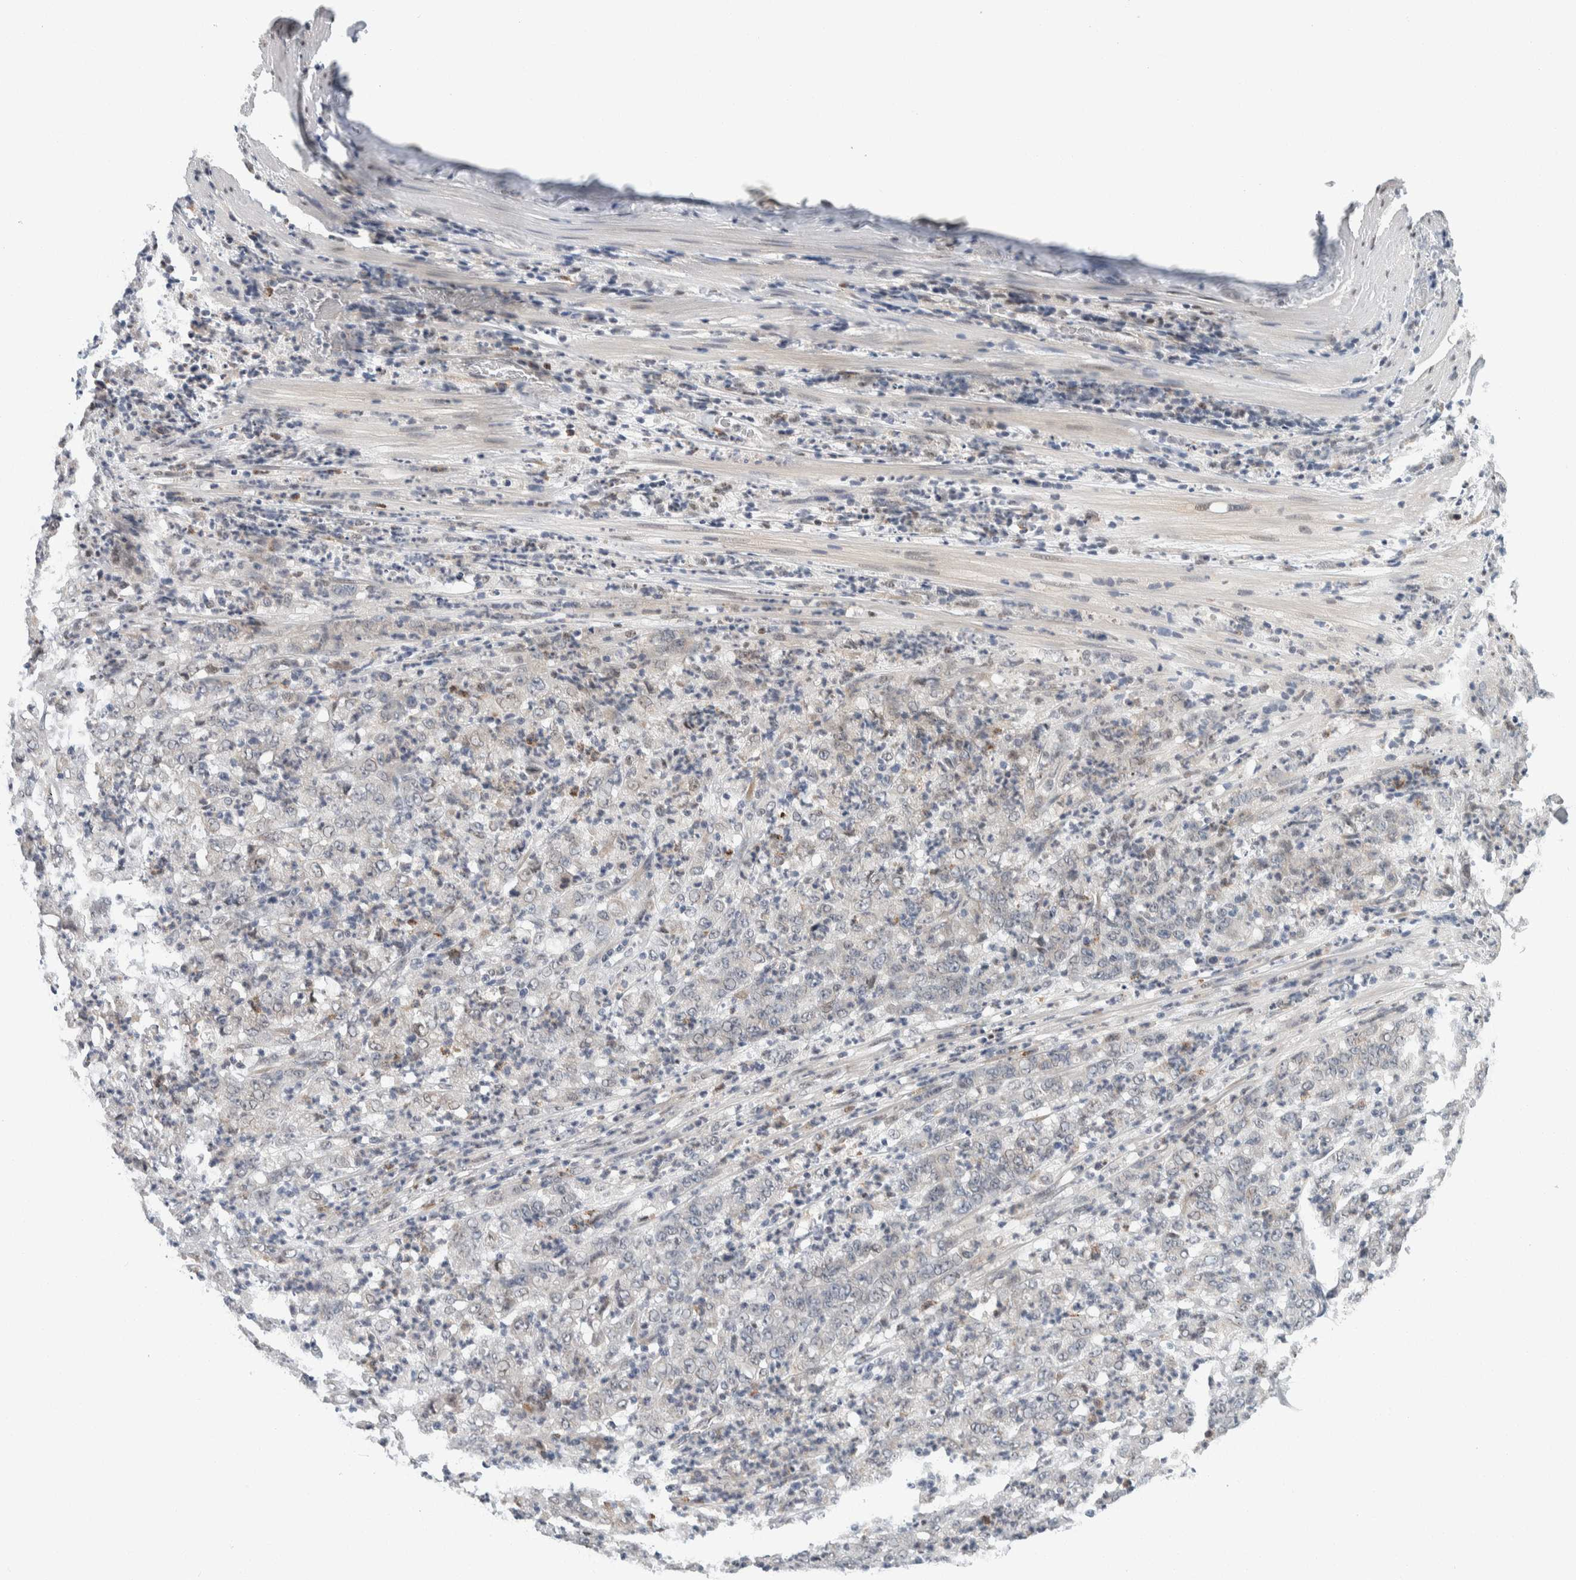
{"staining": {"intensity": "negative", "quantity": "none", "location": "none"}, "tissue": "stomach cancer", "cell_type": "Tumor cells", "image_type": "cancer", "snomed": [{"axis": "morphology", "description": "Adenocarcinoma, NOS"}, {"axis": "topography", "description": "Stomach, lower"}], "caption": "Immunohistochemical staining of human stomach adenocarcinoma displays no significant positivity in tumor cells. The staining was performed using DAB to visualize the protein expression in brown, while the nuclei were stained in blue with hematoxylin (Magnification: 20x).", "gene": "NEUROD1", "patient": {"sex": "female", "age": 71}}